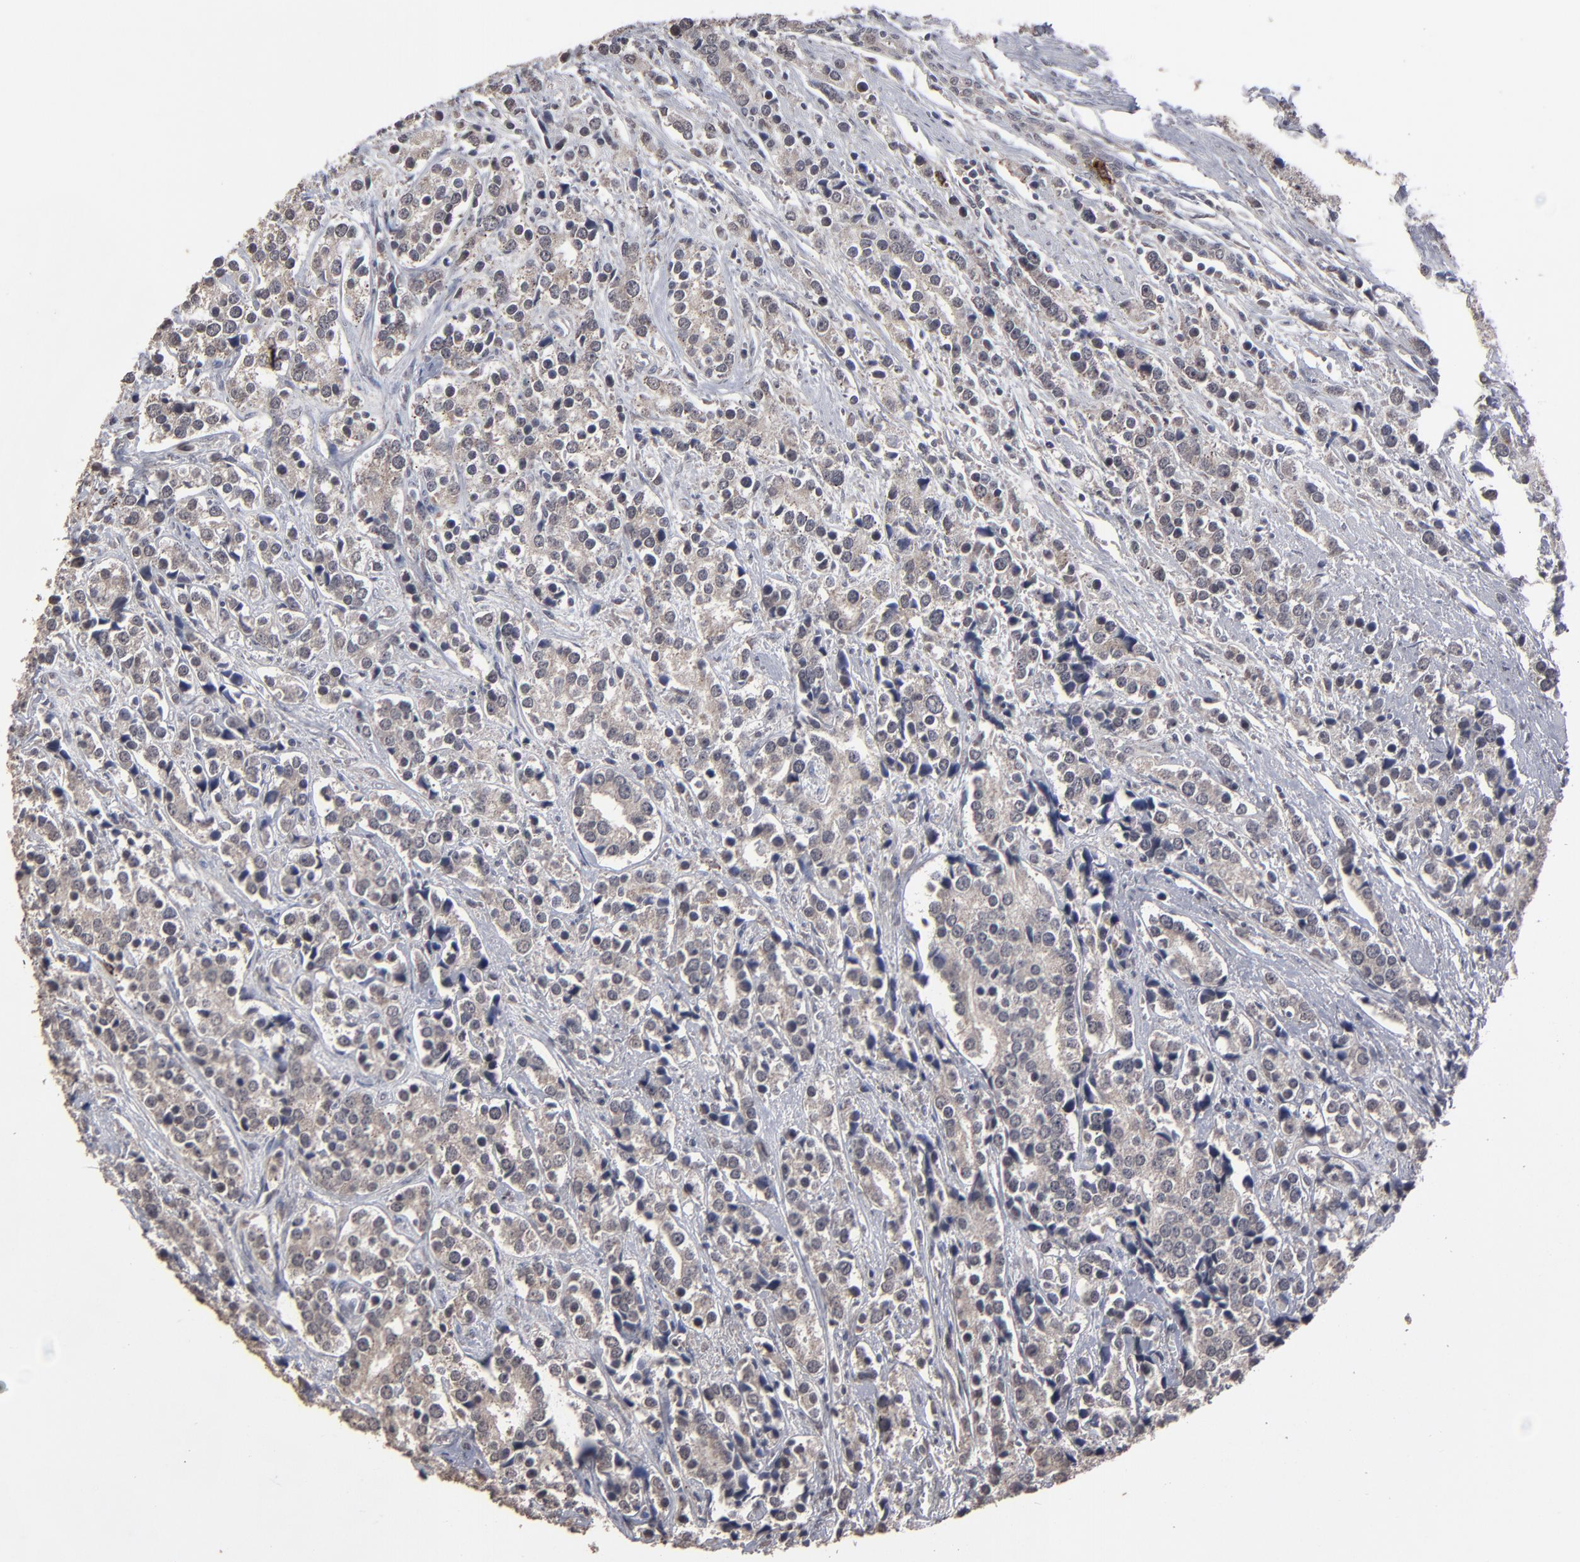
{"staining": {"intensity": "weak", "quantity": ">75%", "location": "cytoplasmic/membranous"}, "tissue": "prostate cancer", "cell_type": "Tumor cells", "image_type": "cancer", "snomed": [{"axis": "morphology", "description": "Adenocarcinoma, High grade"}, {"axis": "topography", "description": "Prostate"}], "caption": "High-grade adenocarcinoma (prostate) was stained to show a protein in brown. There is low levels of weak cytoplasmic/membranous expression in approximately >75% of tumor cells.", "gene": "SLC22A17", "patient": {"sex": "male", "age": 71}}